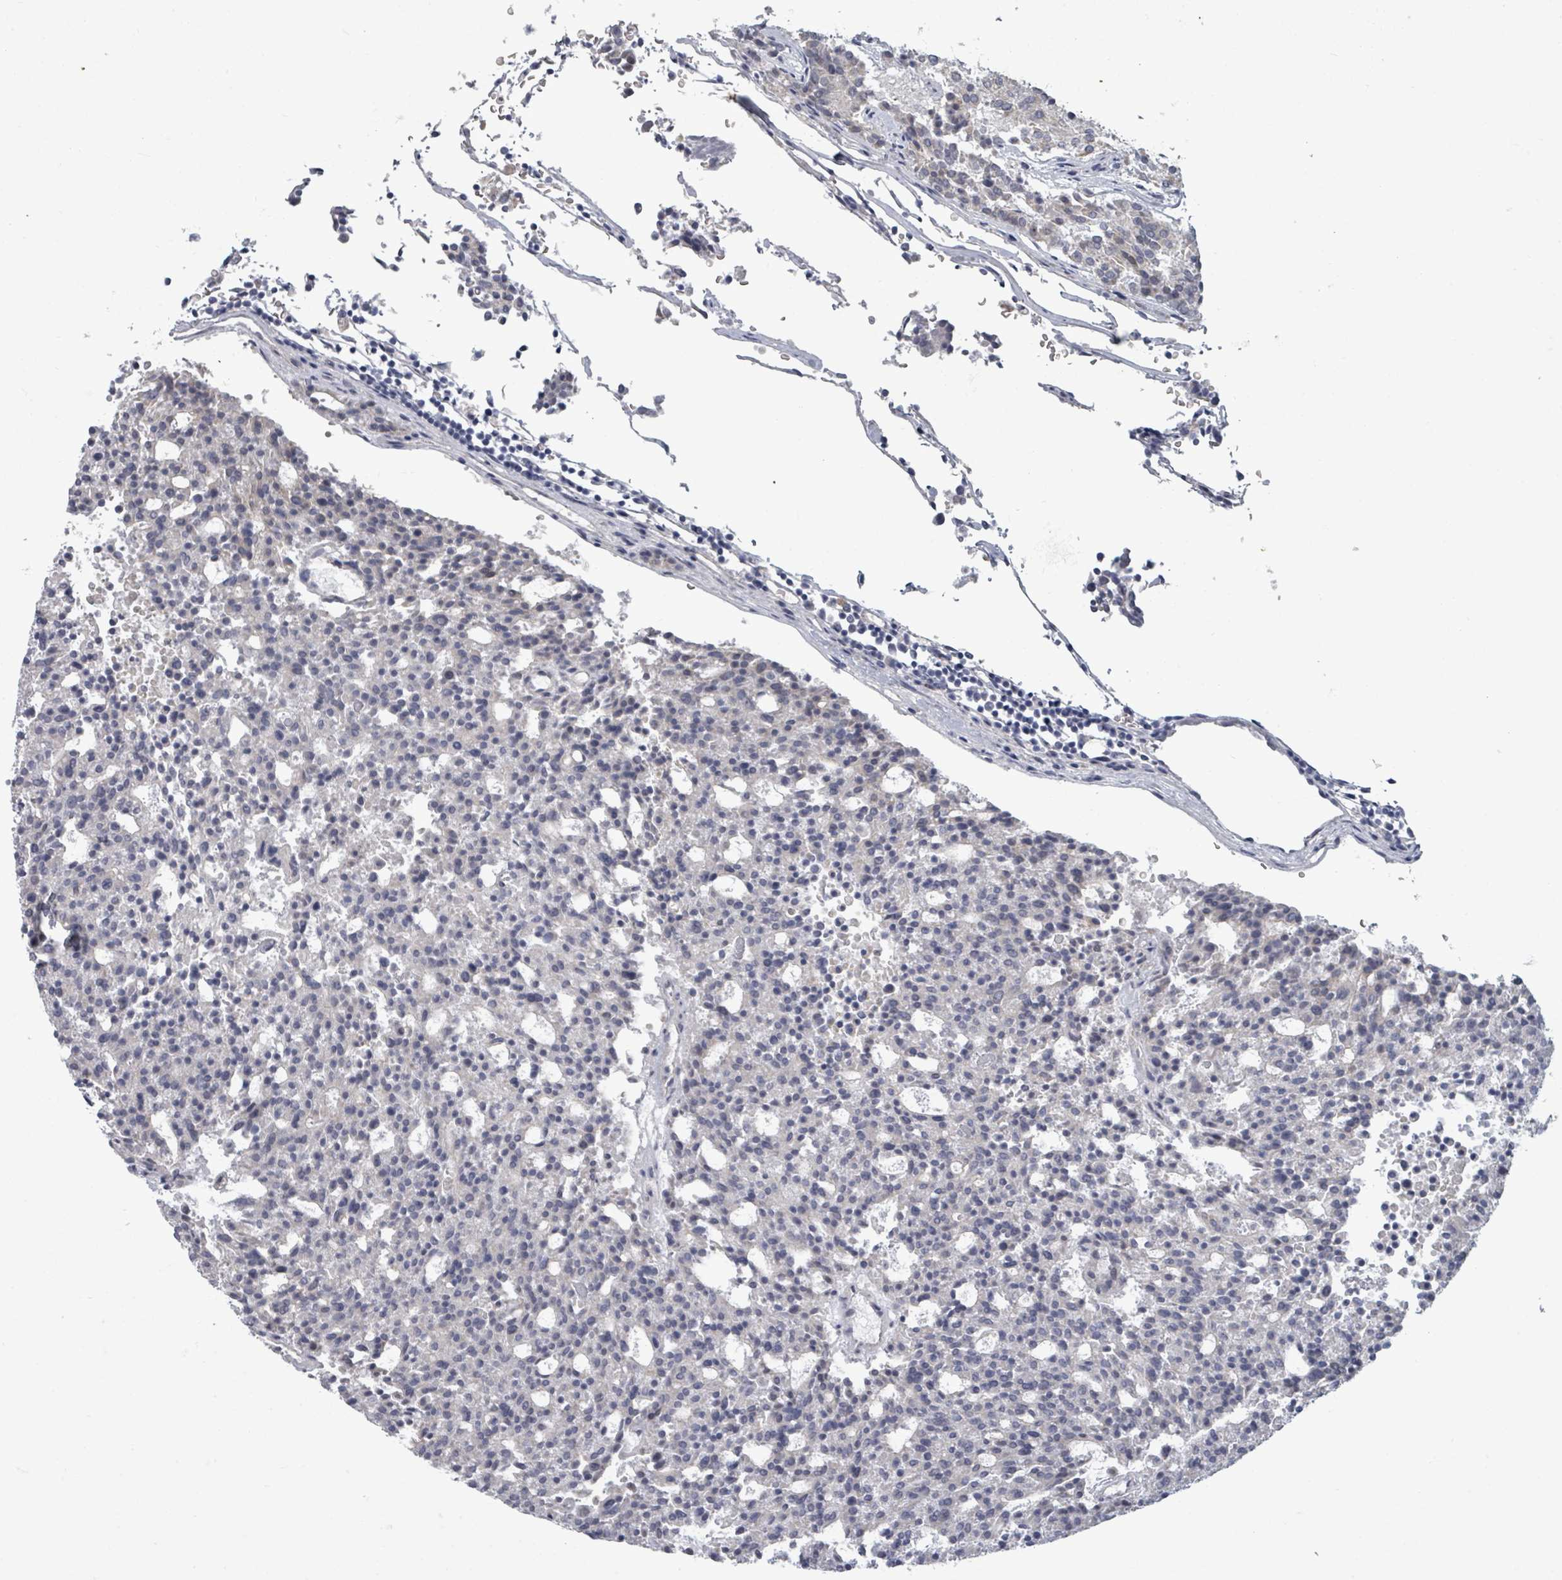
{"staining": {"intensity": "negative", "quantity": "none", "location": "none"}, "tissue": "carcinoid", "cell_type": "Tumor cells", "image_type": "cancer", "snomed": [{"axis": "morphology", "description": "Carcinoid, malignant, NOS"}, {"axis": "topography", "description": "Pancreas"}], "caption": "Protein analysis of carcinoid (malignant) reveals no significant positivity in tumor cells.", "gene": "ASB12", "patient": {"sex": "female", "age": 54}}